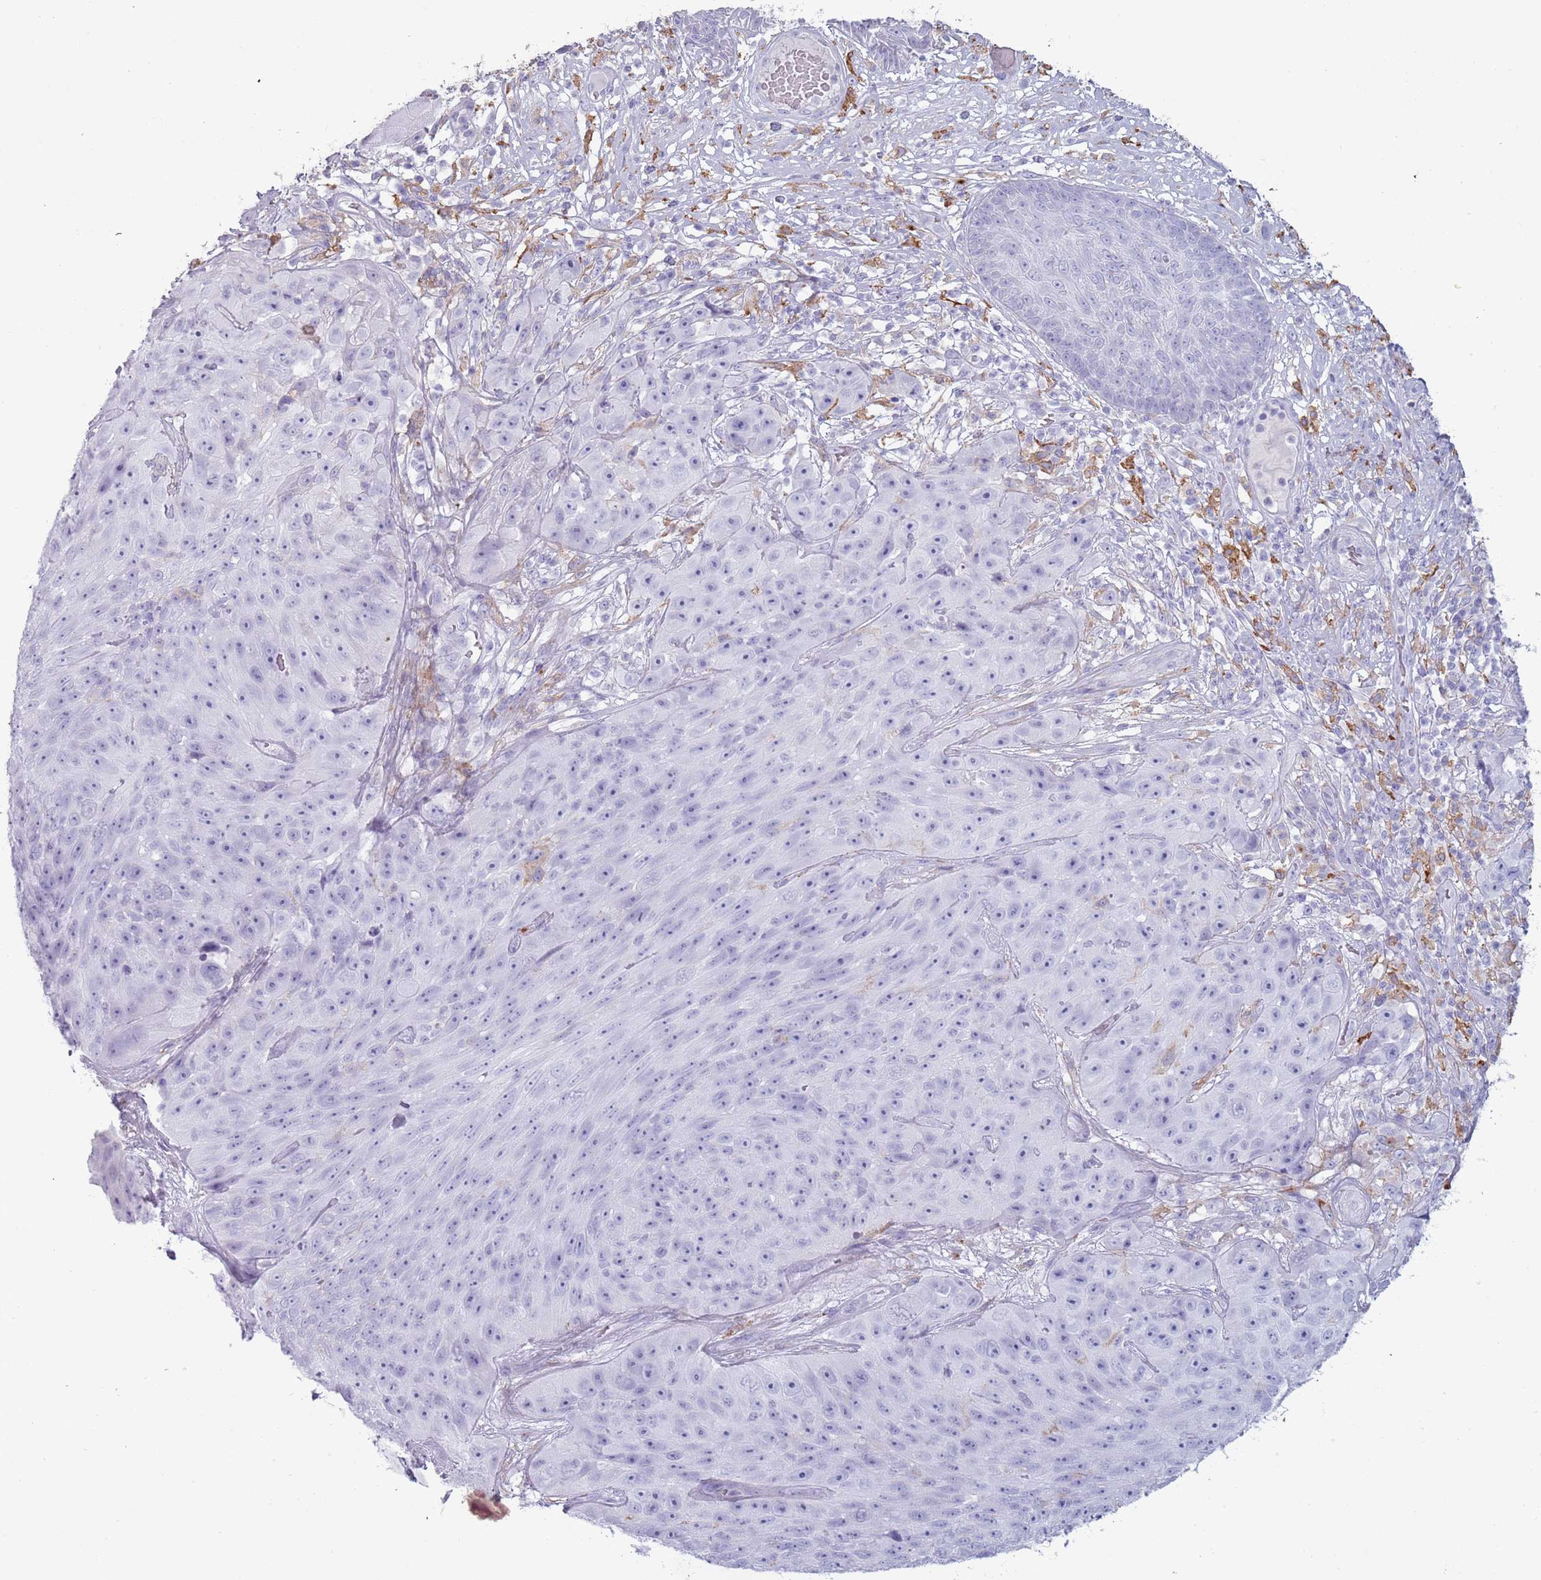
{"staining": {"intensity": "negative", "quantity": "none", "location": "none"}, "tissue": "skin cancer", "cell_type": "Tumor cells", "image_type": "cancer", "snomed": [{"axis": "morphology", "description": "Squamous cell carcinoma, NOS"}, {"axis": "topography", "description": "Skin"}], "caption": "A photomicrograph of human skin cancer is negative for staining in tumor cells.", "gene": "COLEC12", "patient": {"sex": "female", "age": 87}}